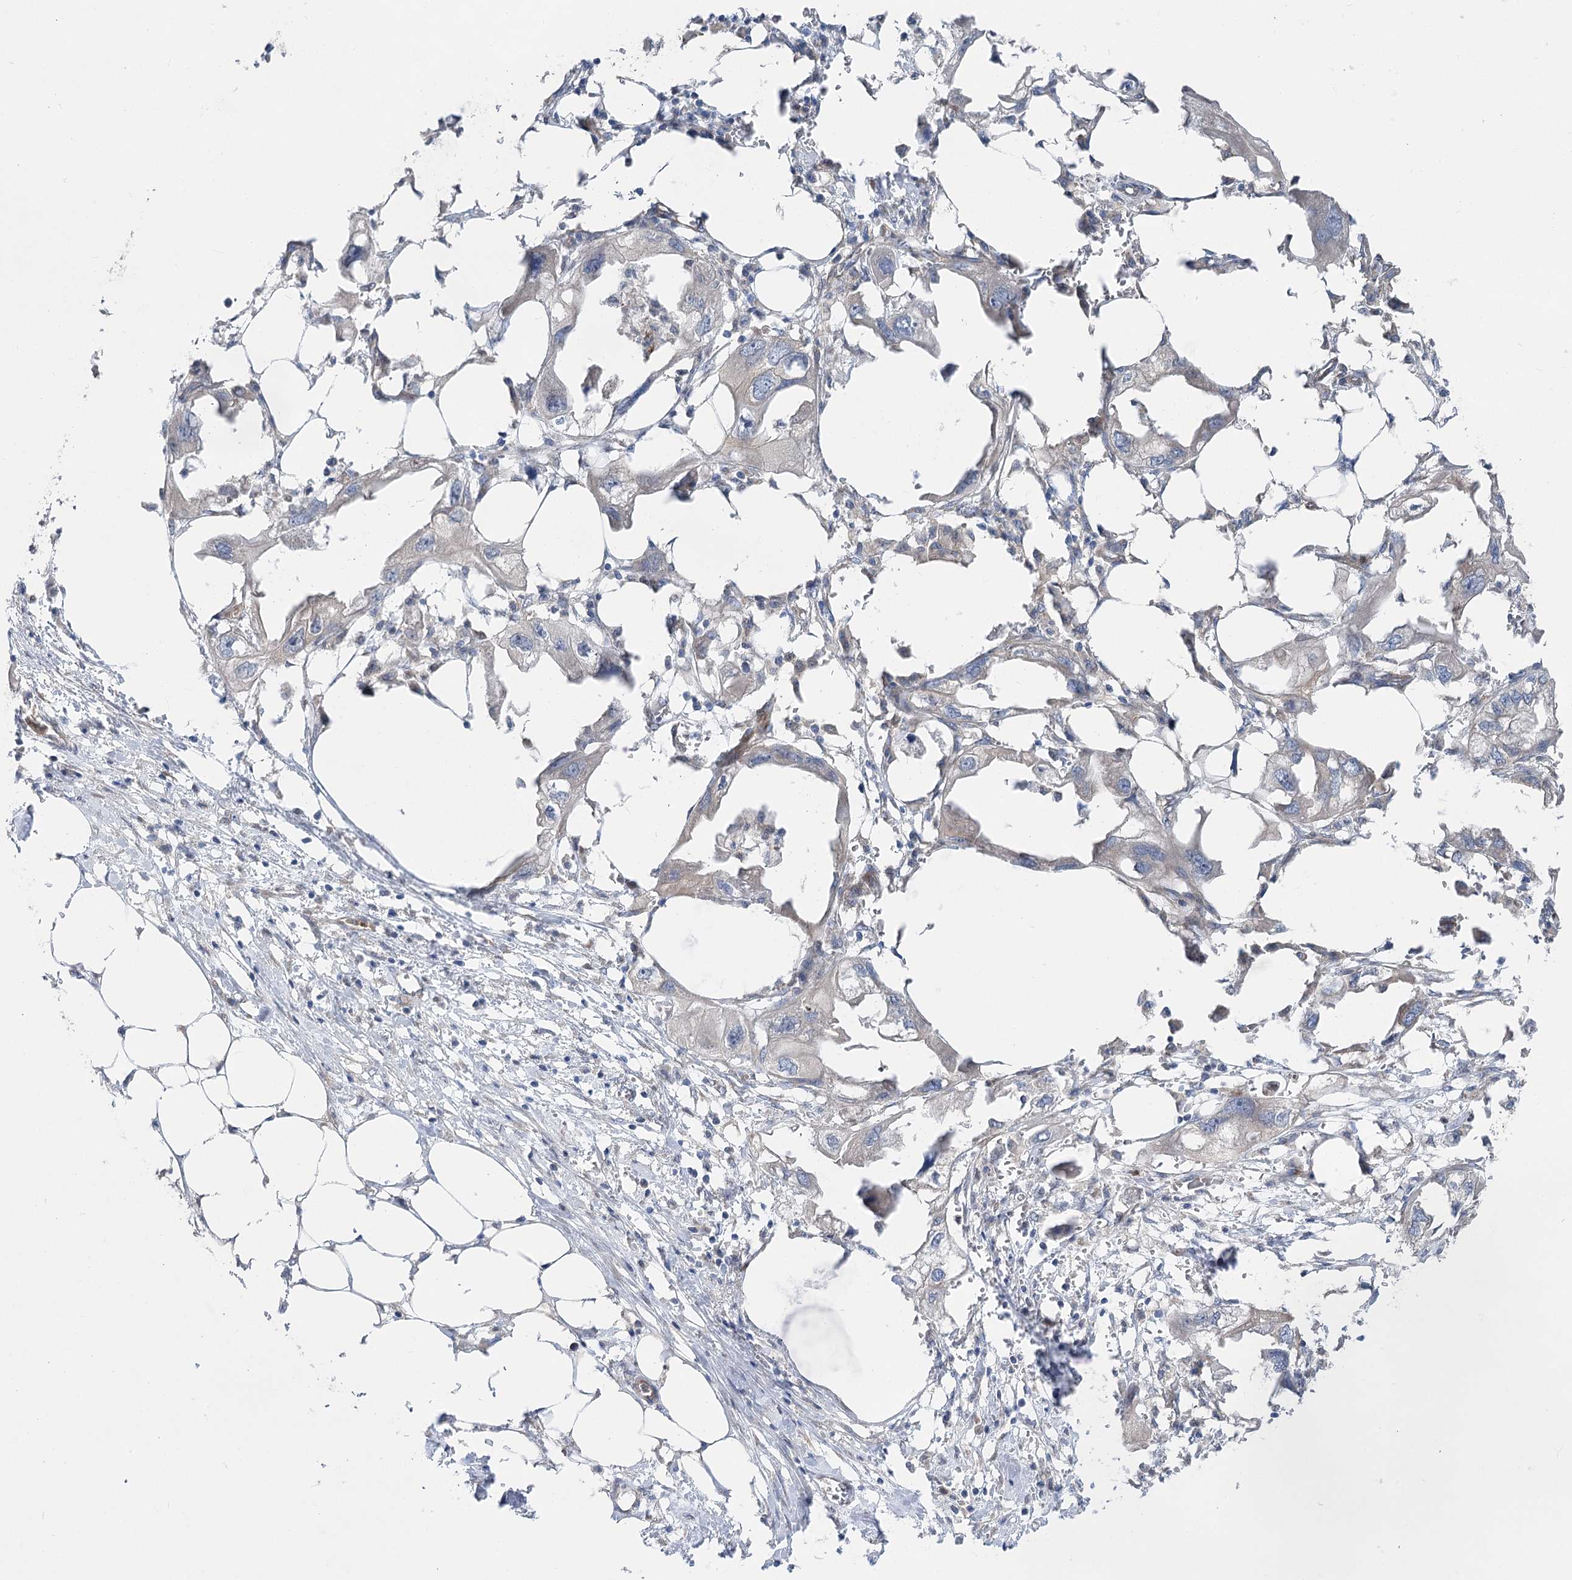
{"staining": {"intensity": "negative", "quantity": "none", "location": "none"}, "tissue": "endometrial cancer", "cell_type": "Tumor cells", "image_type": "cancer", "snomed": [{"axis": "morphology", "description": "Adenocarcinoma, NOS"}, {"axis": "morphology", "description": "Adenocarcinoma, metastatic, NOS"}, {"axis": "topography", "description": "Adipose tissue"}, {"axis": "topography", "description": "Endometrium"}], "caption": "Tumor cells are negative for protein expression in human adenocarcinoma (endometrial).", "gene": "SCN11A", "patient": {"sex": "female", "age": 67}}